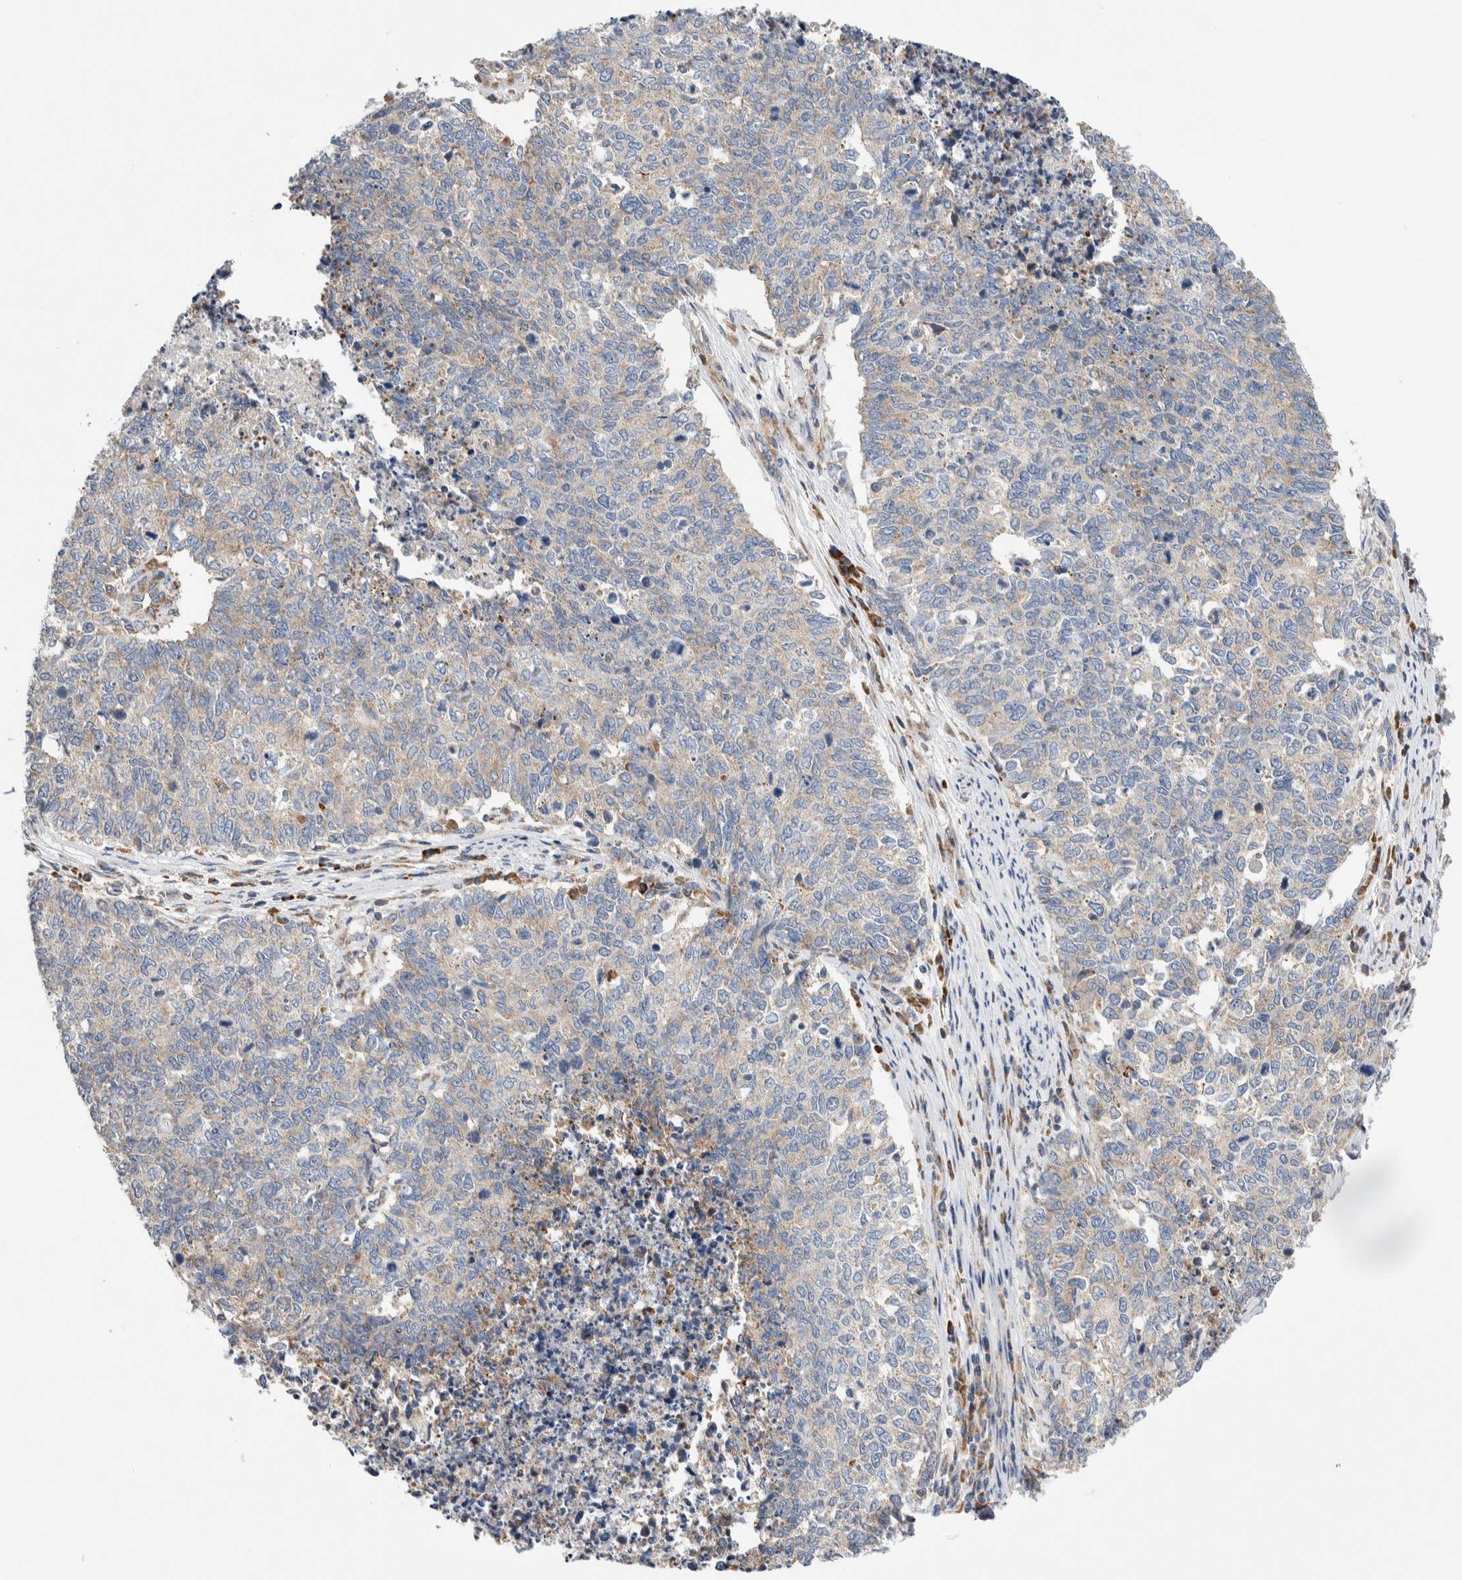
{"staining": {"intensity": "negative", "quantity": "none", "location": "none"}, "tissue": "cervical cancer", "cell_type": "Tumor cells", "image_type": "cancer", "snomed": [{"axis": "morphology", "description": "Squamous cell carcinoma, NOS"}, {"axis": "topography", "description": "Cervix"}], "caption": "The image exhibits no significant expression in tumor cells of cervical squamous cell carcinoma.", "gene": "RACK1", "patient": {"sex": "female", "age": 63}}